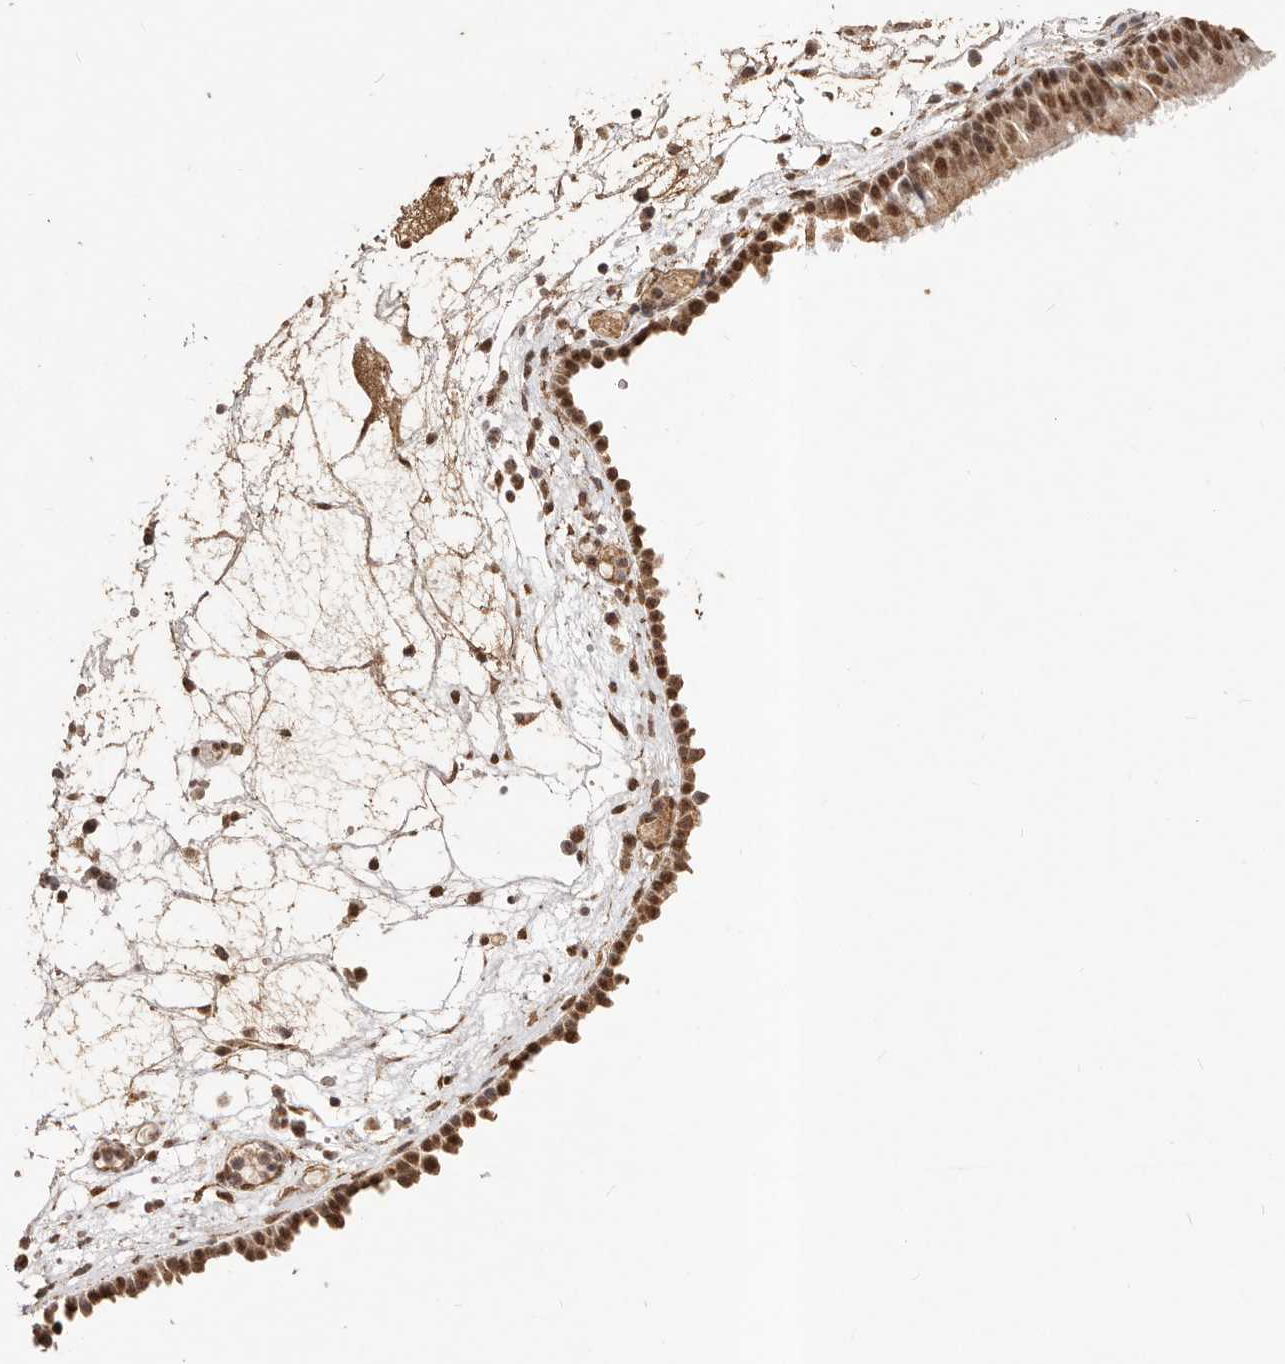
{"staining": {"intensity": "moderate", "quantity": ">75%", "location": "cytoplasmic/membranous,nuclear"}, "tissue": "nasopharynx", "cell_type": "Respiratory epithelial cells", "image_type": "normal", "snomed": [{"axis": "morphology", "description": "Normal tissue, NOS"}, {"axis": "morphology", "description": "Inflammation, NOS"}, {"axis": "morphology", "description": "Malignant melanoma, Metastatic site"}, {"axis": "topography", "description": "Nasopharynx"}], "caption": "Immunohistochemistry (IHC) staining of benign nasopharynx, which displays medium levels of moderate cytoplasmic/membranous,nuclear staining in approximately >75% of respiratory epithelial cells indicating moderate cytoplasmic/membranous,nuclear protein staining. The staining was performed using DAB (3,3'-diaminobenzidine) (brown) for protein detection and nuclei were counterstained in hematoxylin (blue).", "gene": "RPS6KA5", "patient": {"sex": "male", "age": 70}}